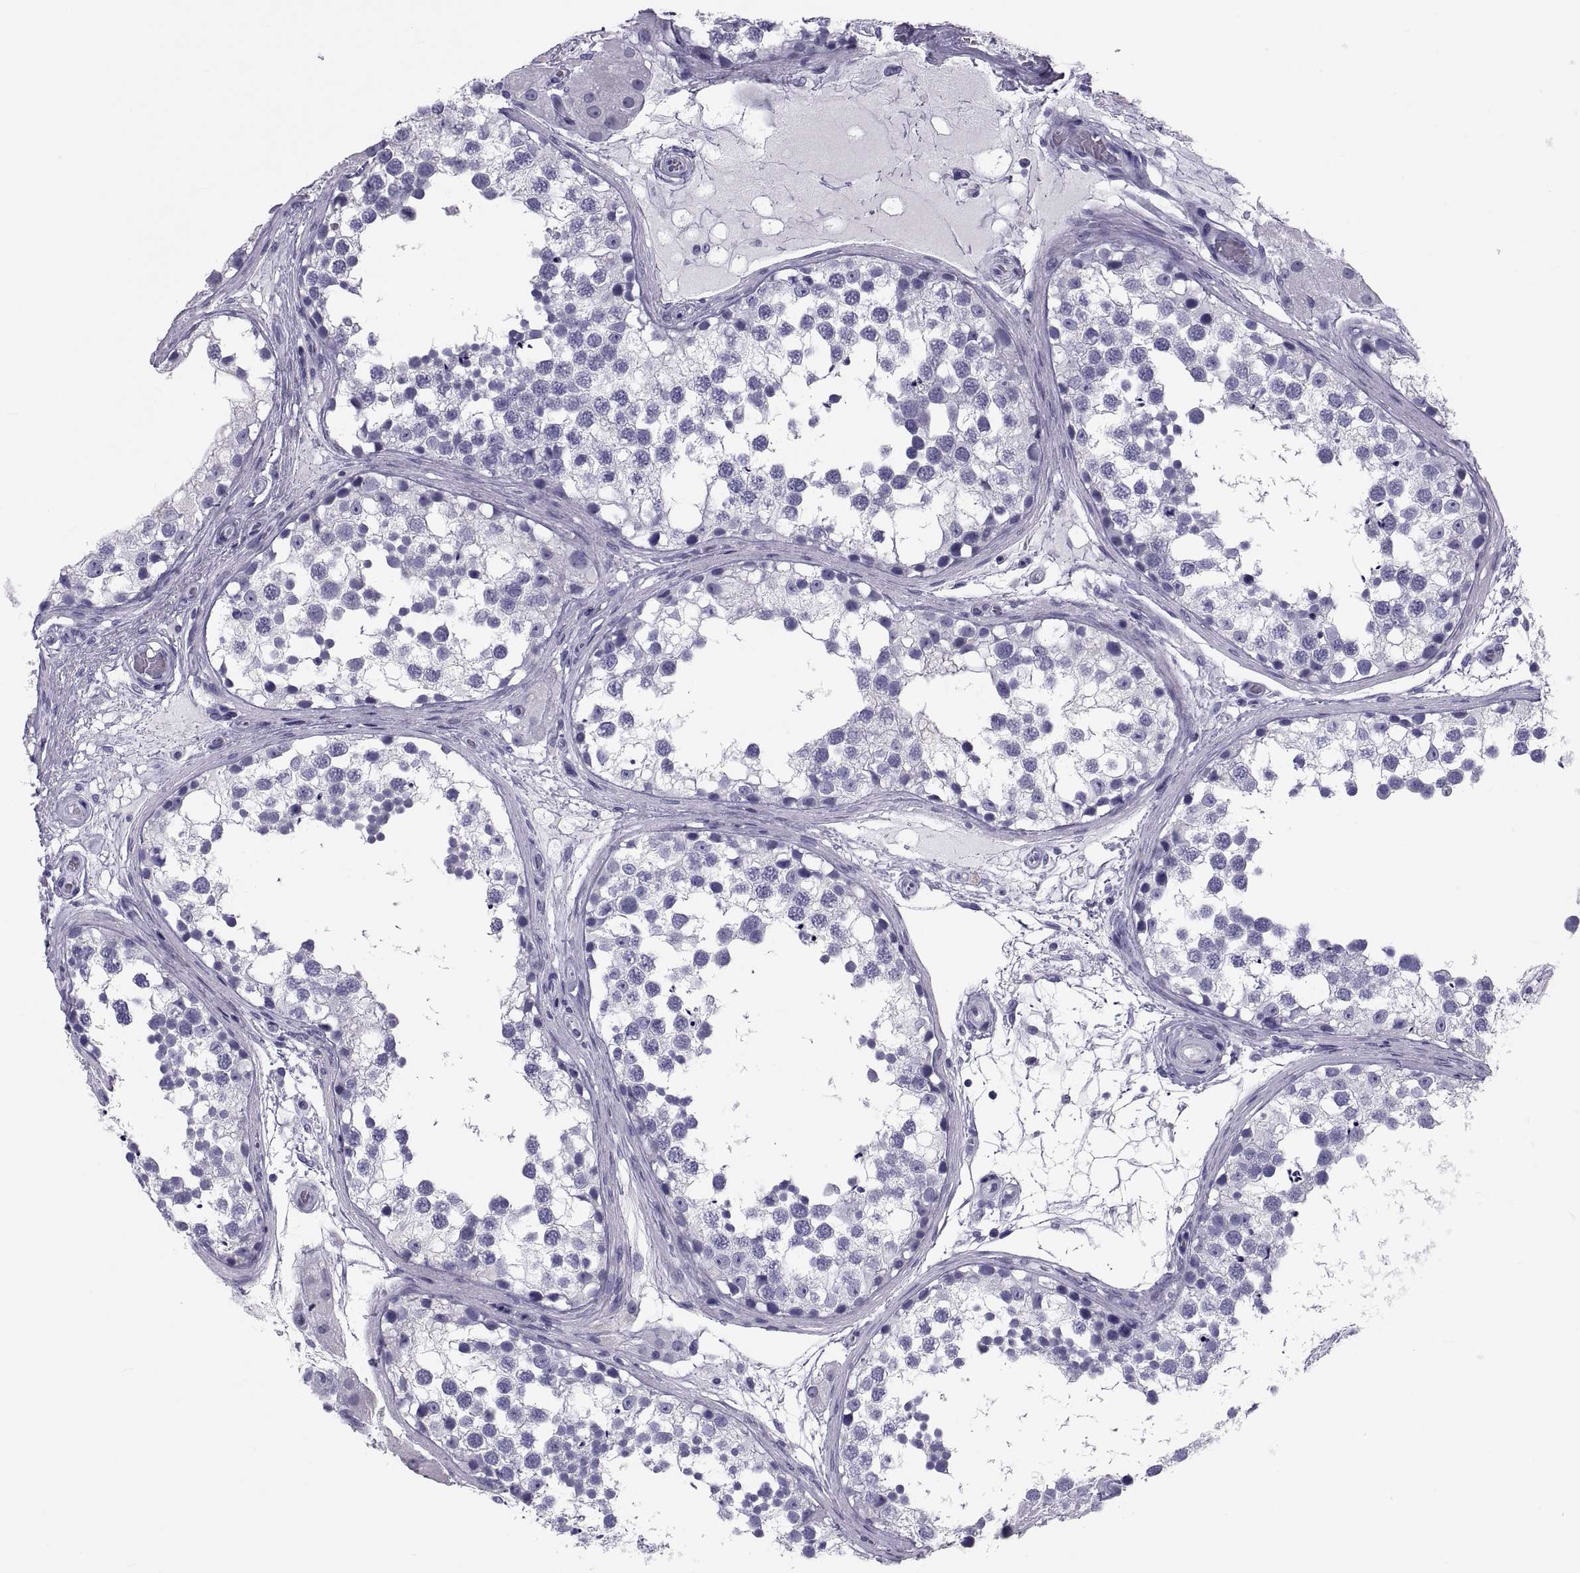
{"staining": {"intensity": "negative", "quantity": "none", "location": "none"}, "tissue": "testis", "cell_type": "Cells in seminiferous ducts", "image_type": "normal", "snomed": [{"axis": "morphology", "description": "Normal tissue, NOS"}, {"axis": "morphology", "description": "Seminoma, NOS"}, {"axis": "topography", "description": "Testis"}], "caption": "Immunohistochemistry micrograph of benign testis: testis stained with DAB exhibits no significant protein positivity in cells in seminiferous ducts.", "gene": "DEFB129", "patient": {"sex": "male", "age": 65}}